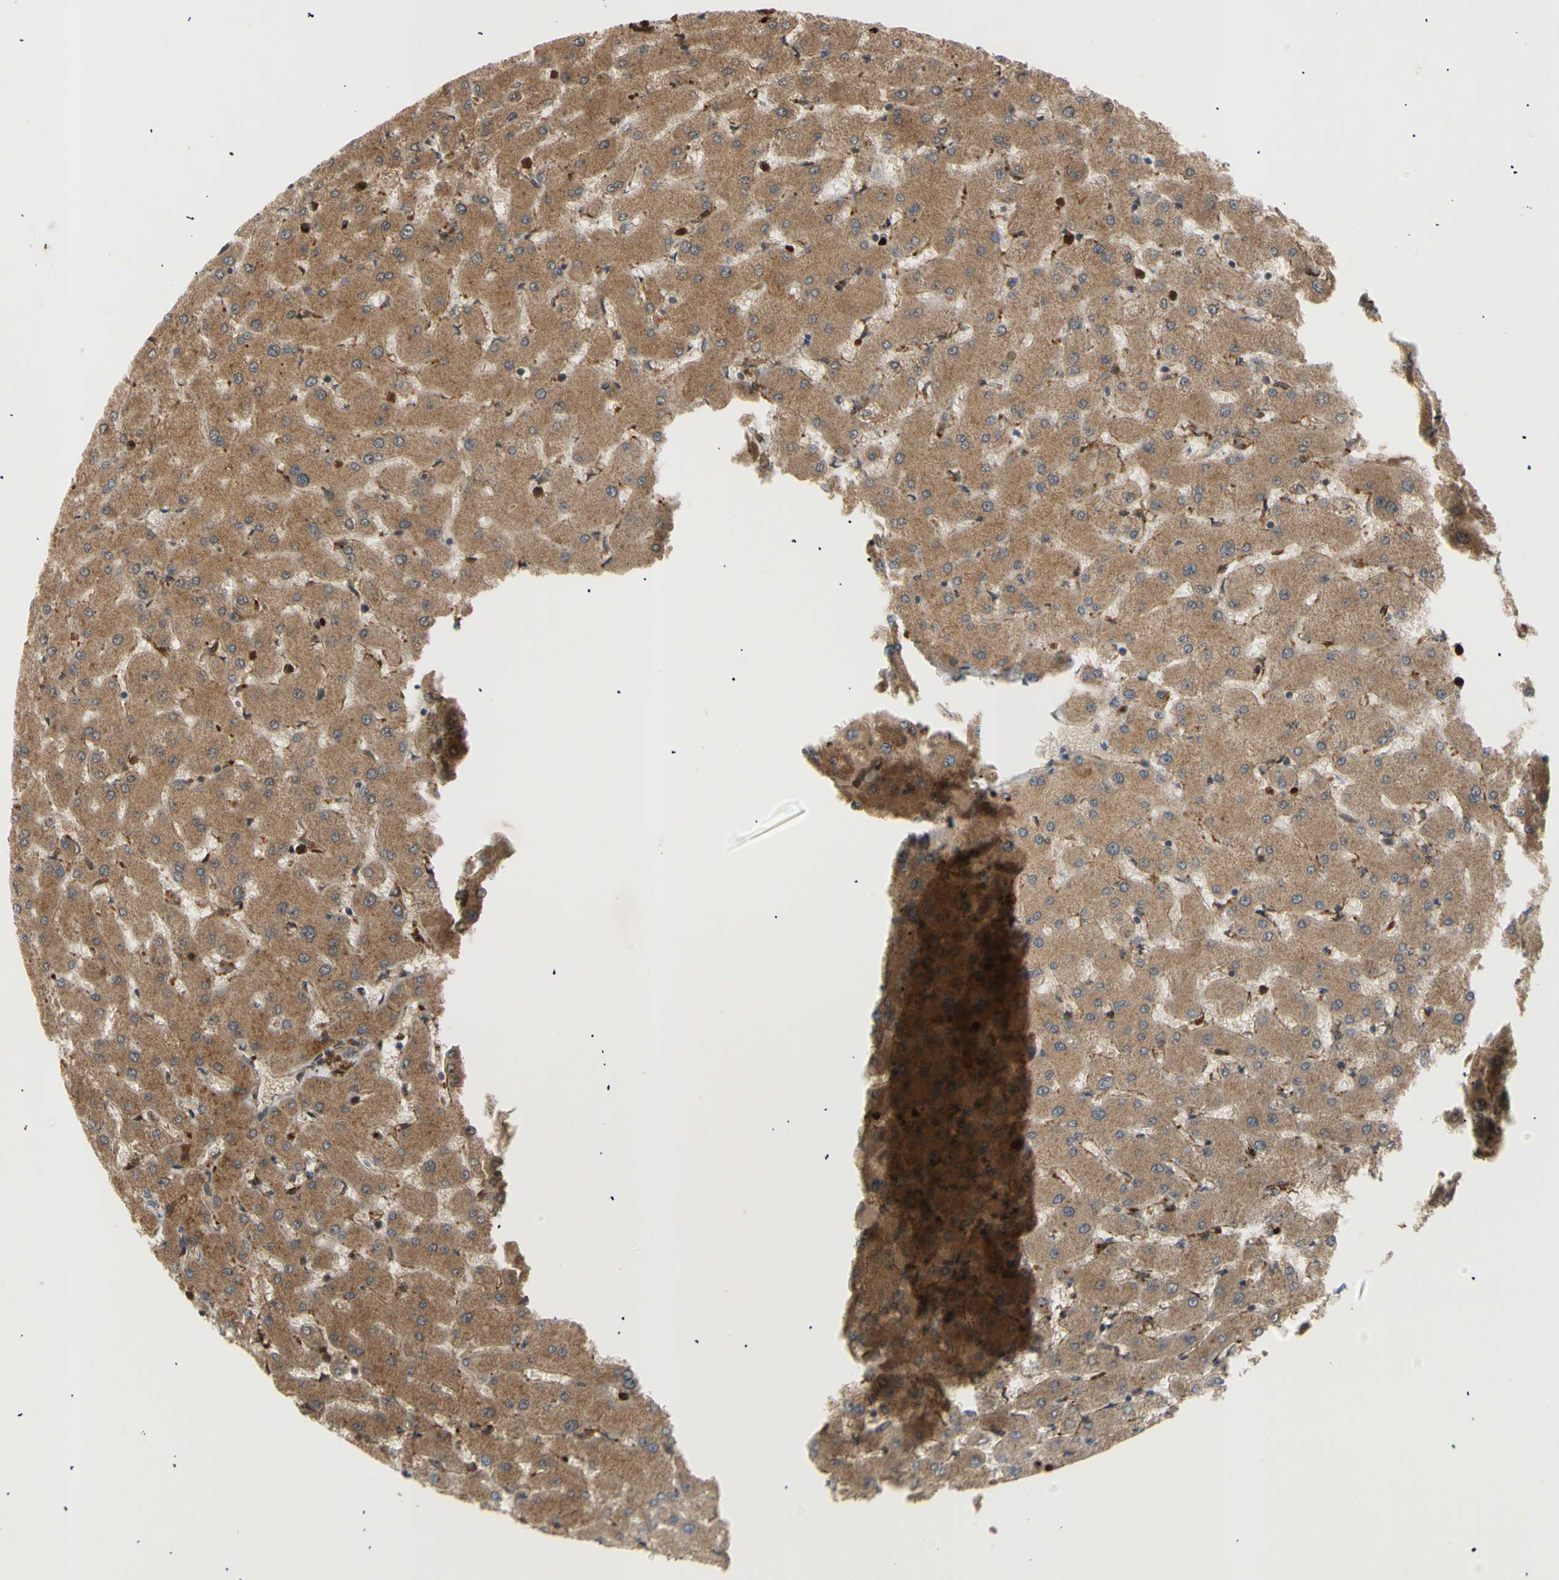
{"staining": {"intensity": "weak", "quantity": "25%-75%", "location": "cytoplasmic/membranous"}, "tissue": "liver", "cell_type": "Cholangiocytes", "image_type": "normal", "snomed": [{"axis": "morphology", "description": "Normal tissue, NOS"}, {"axis": "topography", "description": "Liver"}], "caption": "Protein analysis of benign liver shows weak cytoplasmic/membranous expression in approximately 25%-75% of cholangiocytes. The protein is stained brown, and the nuclei are stained in blue (DAB (3,3'-diaminobenzidine) IHC with brightfield microscopy, high magnification).", "gene": "TUBG2", "patient": {"sex": "female", "age": 63}}